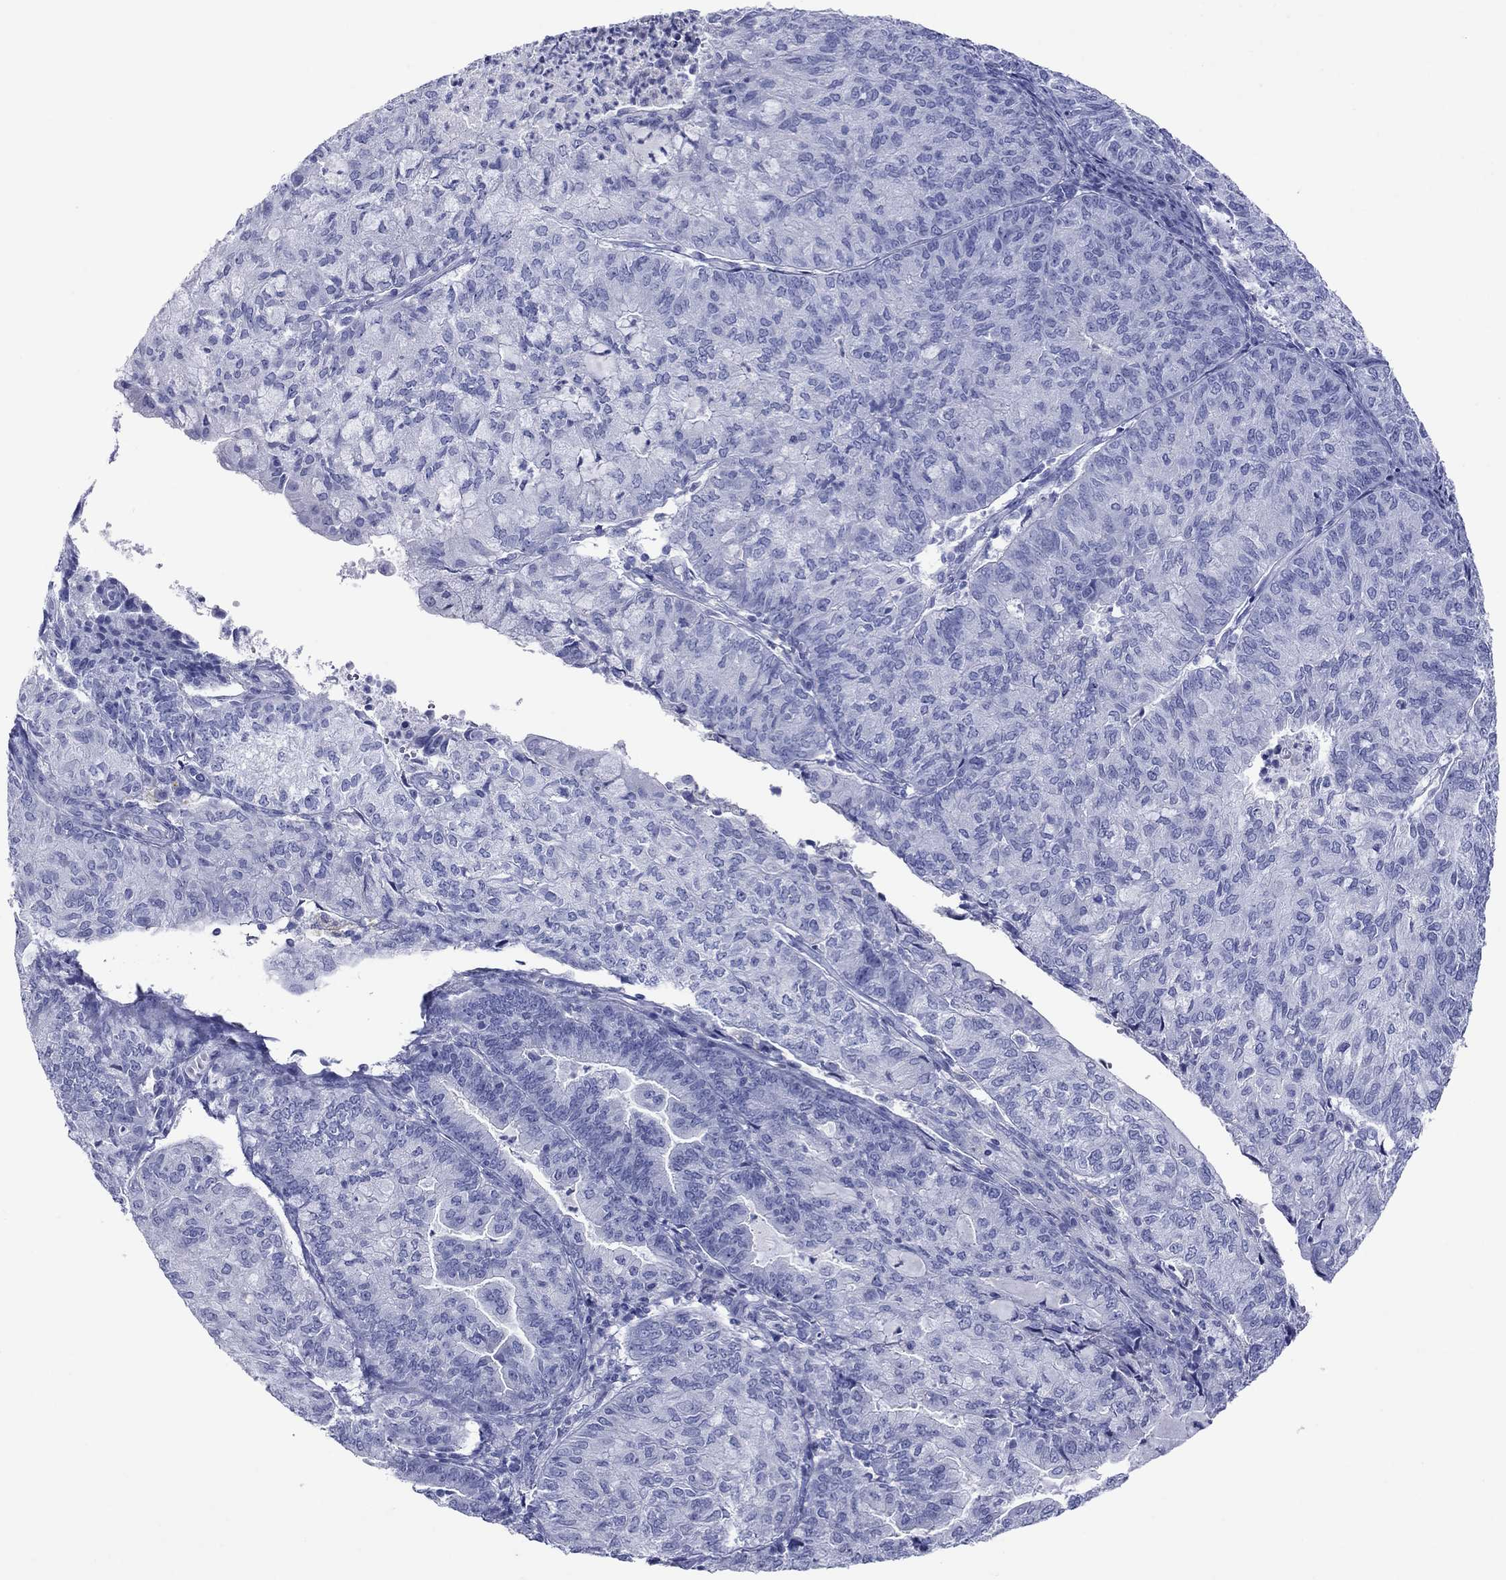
{"staining": {"intensity": "negative", "quantity": "none", "location": "none"}, "tissue": "endometrial cancer", "cell_type": "Tumor cells", "image_type": "cancer", "snomed": [{"axis": "morphology", "description": "Adenocarcinoma, NOS"}, {"axis": "topography", "description": "Endometrium"}], "caption": "Endometrial cancer (adenocarcinoma) stained for a protein using immunohistochemistry (IHC) shows no expression tumor cells.", "gene": "ATP4A", "patient": {"sex": "female", "age": 82}}